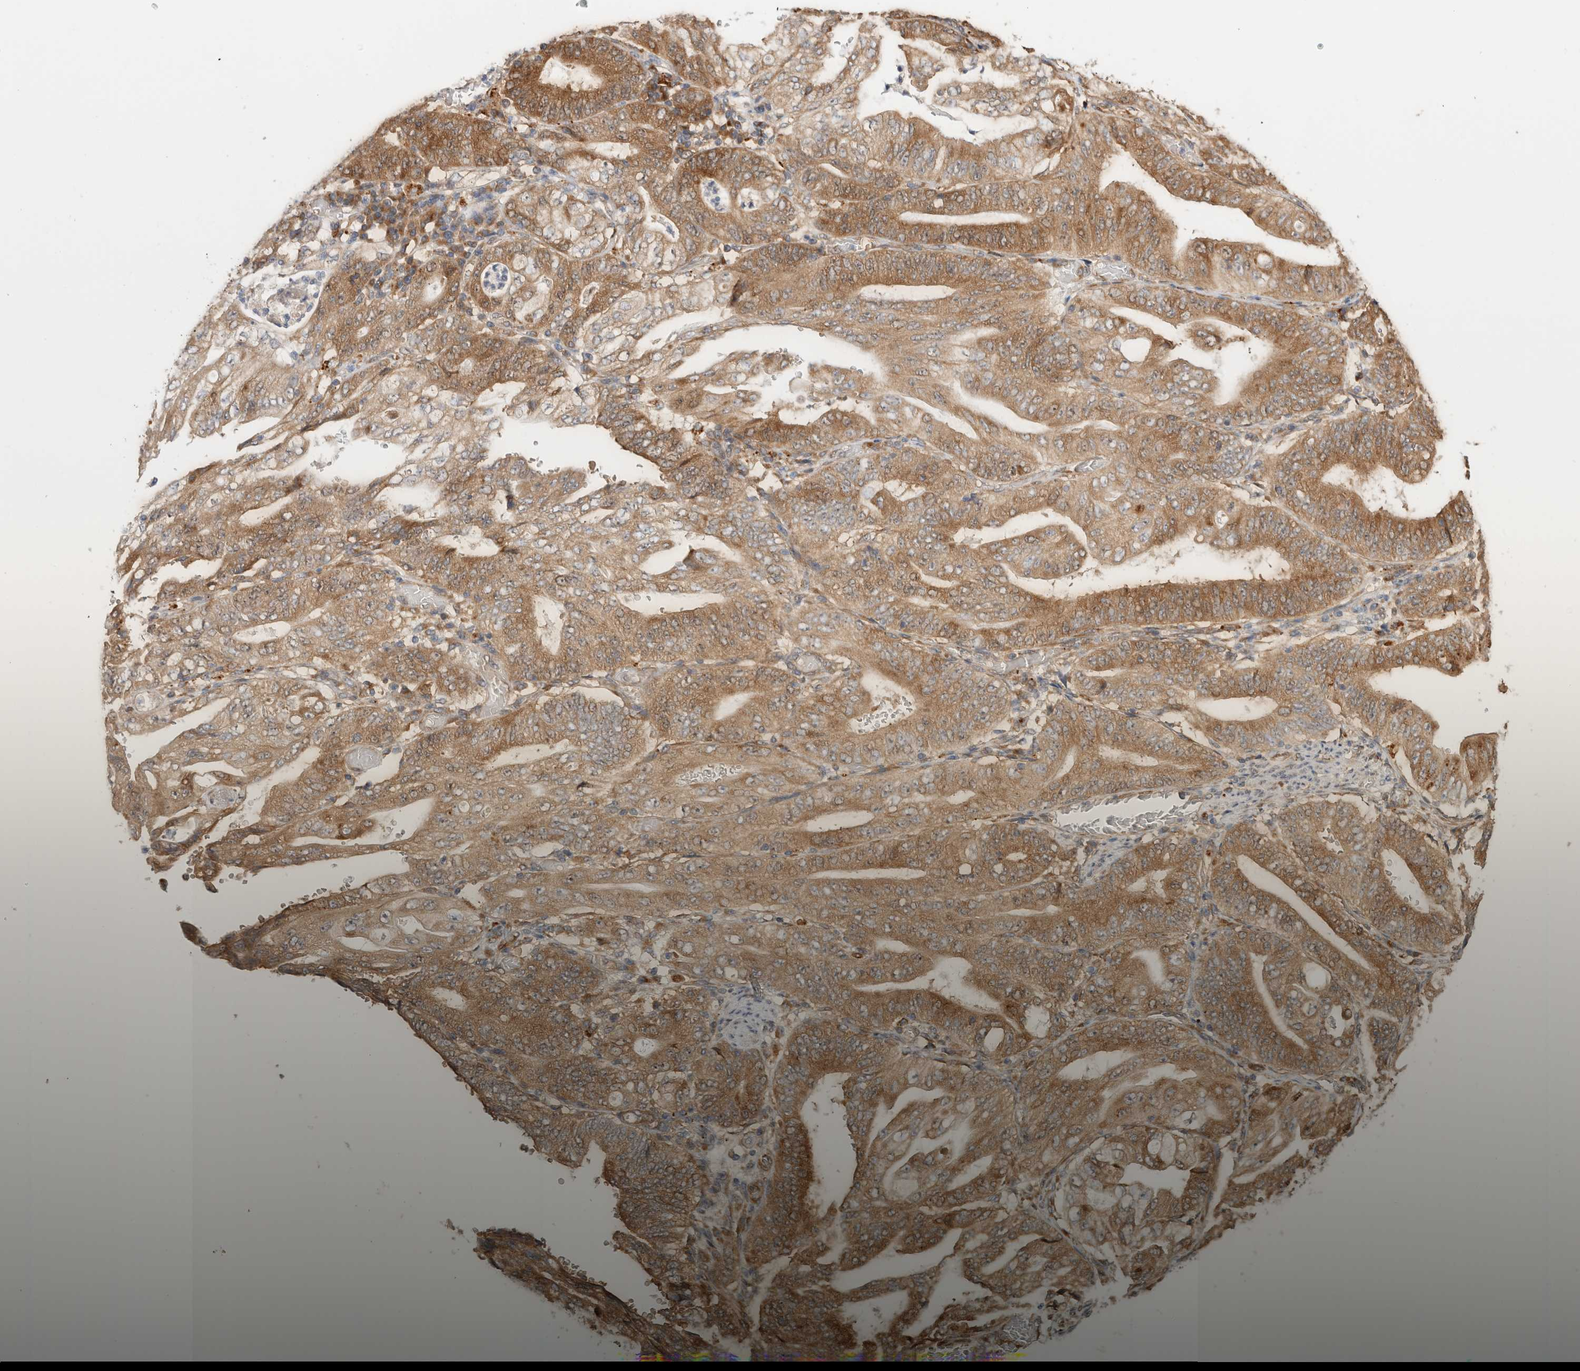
{"staining": {"intensity": "moderate", "quantity": ">75%", "location": "cytoplasmic/membranous"}, "tissue": "stomach cancer", "cell_type": "Tumor cells", "image_type": "cancer", "snomed": [{"axis": "morphology", "description": "Adenocarcinoma, NOS"}, {"axis": "topography", "description": "Stomach"}], "caption": "A medium amount of moderate cytoplasmic/membranous expression is identified in about >75% of tumor cells in stomach cancer tissue. The staining was performed using DAB (3,3'-diaminobenzidine) to visualize the protein expression in brown, while the nuclei were stained in blue with hematoxylin (Magnification: 20x).", "gene": "ACTL9", "patient": {"sex": "female", "age": 73}}